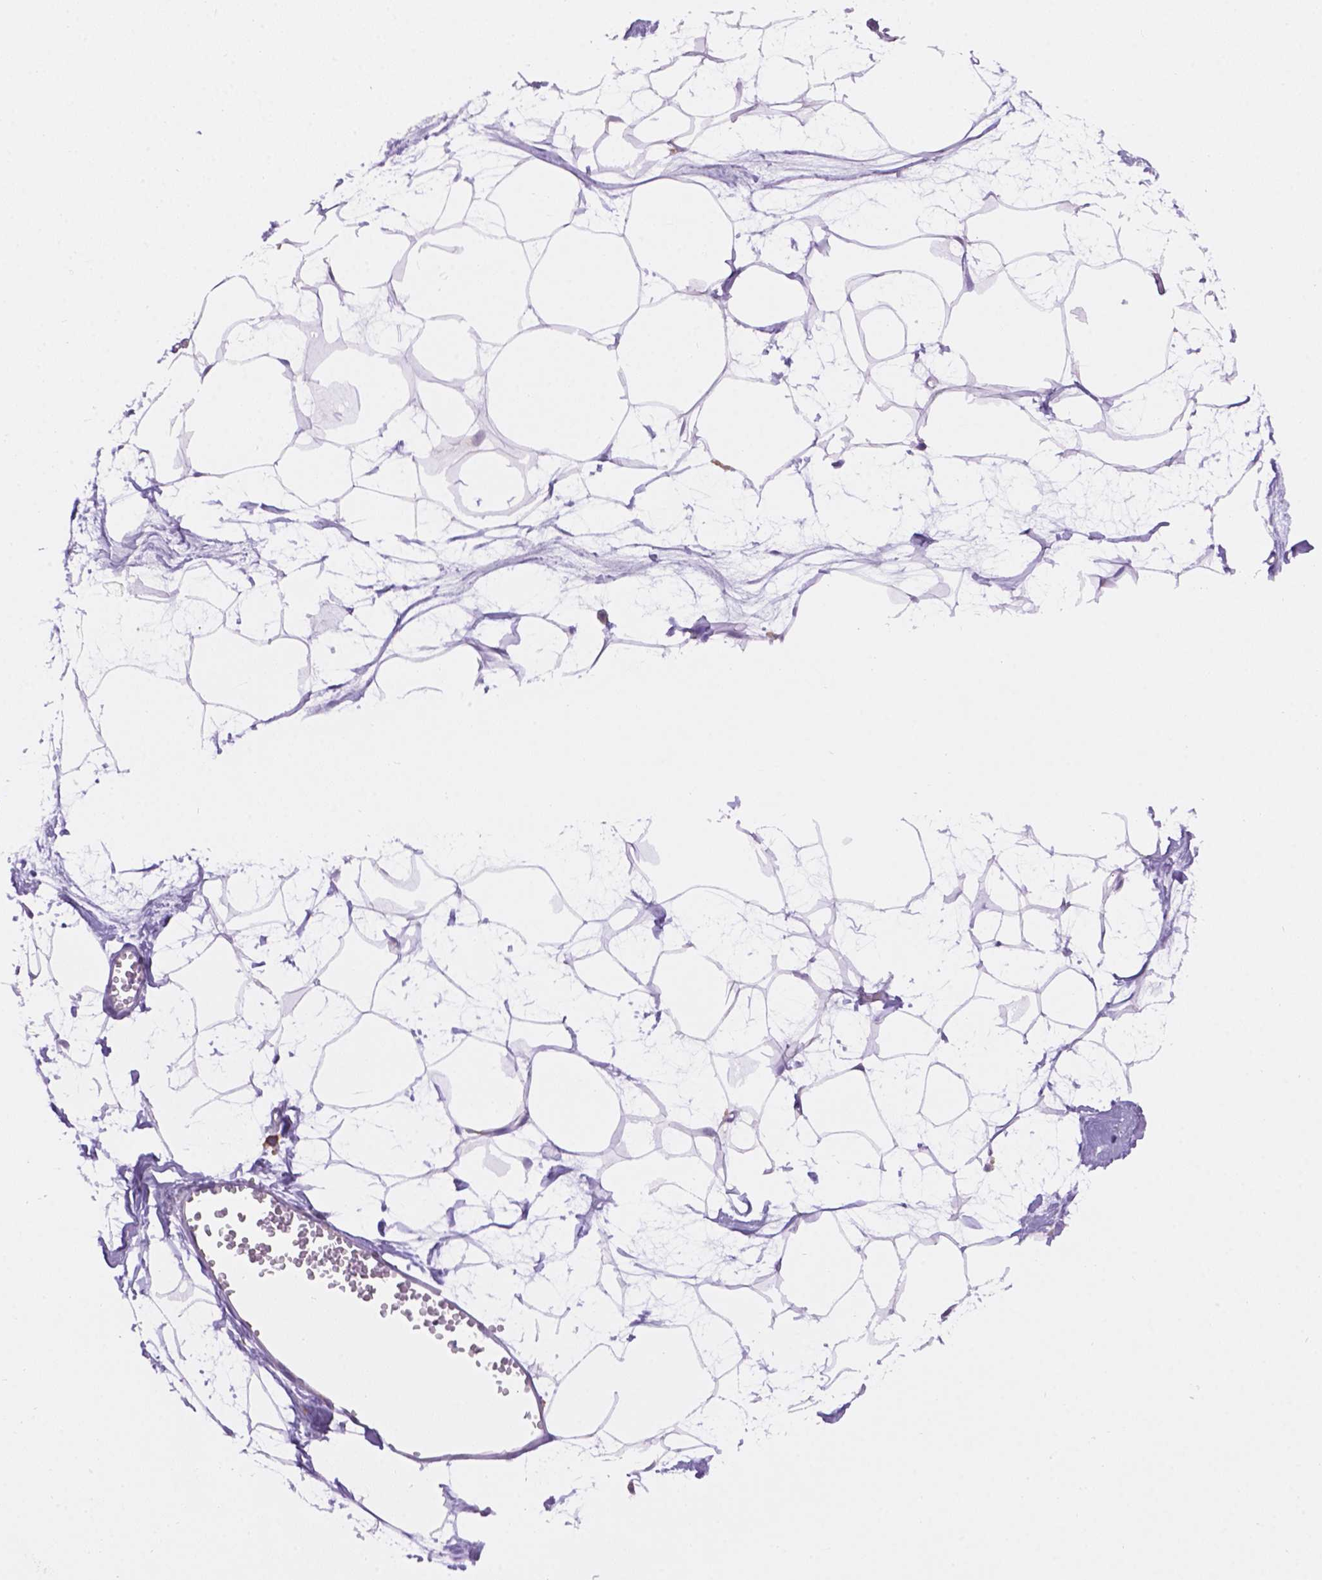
{"staining": {"intensity": "negative", "quantity": "none", "location": "none"}, "tissue": "breast", "cell_type": "Adipocytes", "image_type": "normal", "snomed": [{"axis": "morphology", "description": "Normal tissue, NOS"}, {"axis": "topography", "description": "Breast"}], "caption": "Adipocytes are negative for protein expression in normal human breast. (Brightfield microscopy of DAB immunohistochemistry at high magnification).", "gene": "CDH7", "patient": {"sex": "female", "age": 45}}